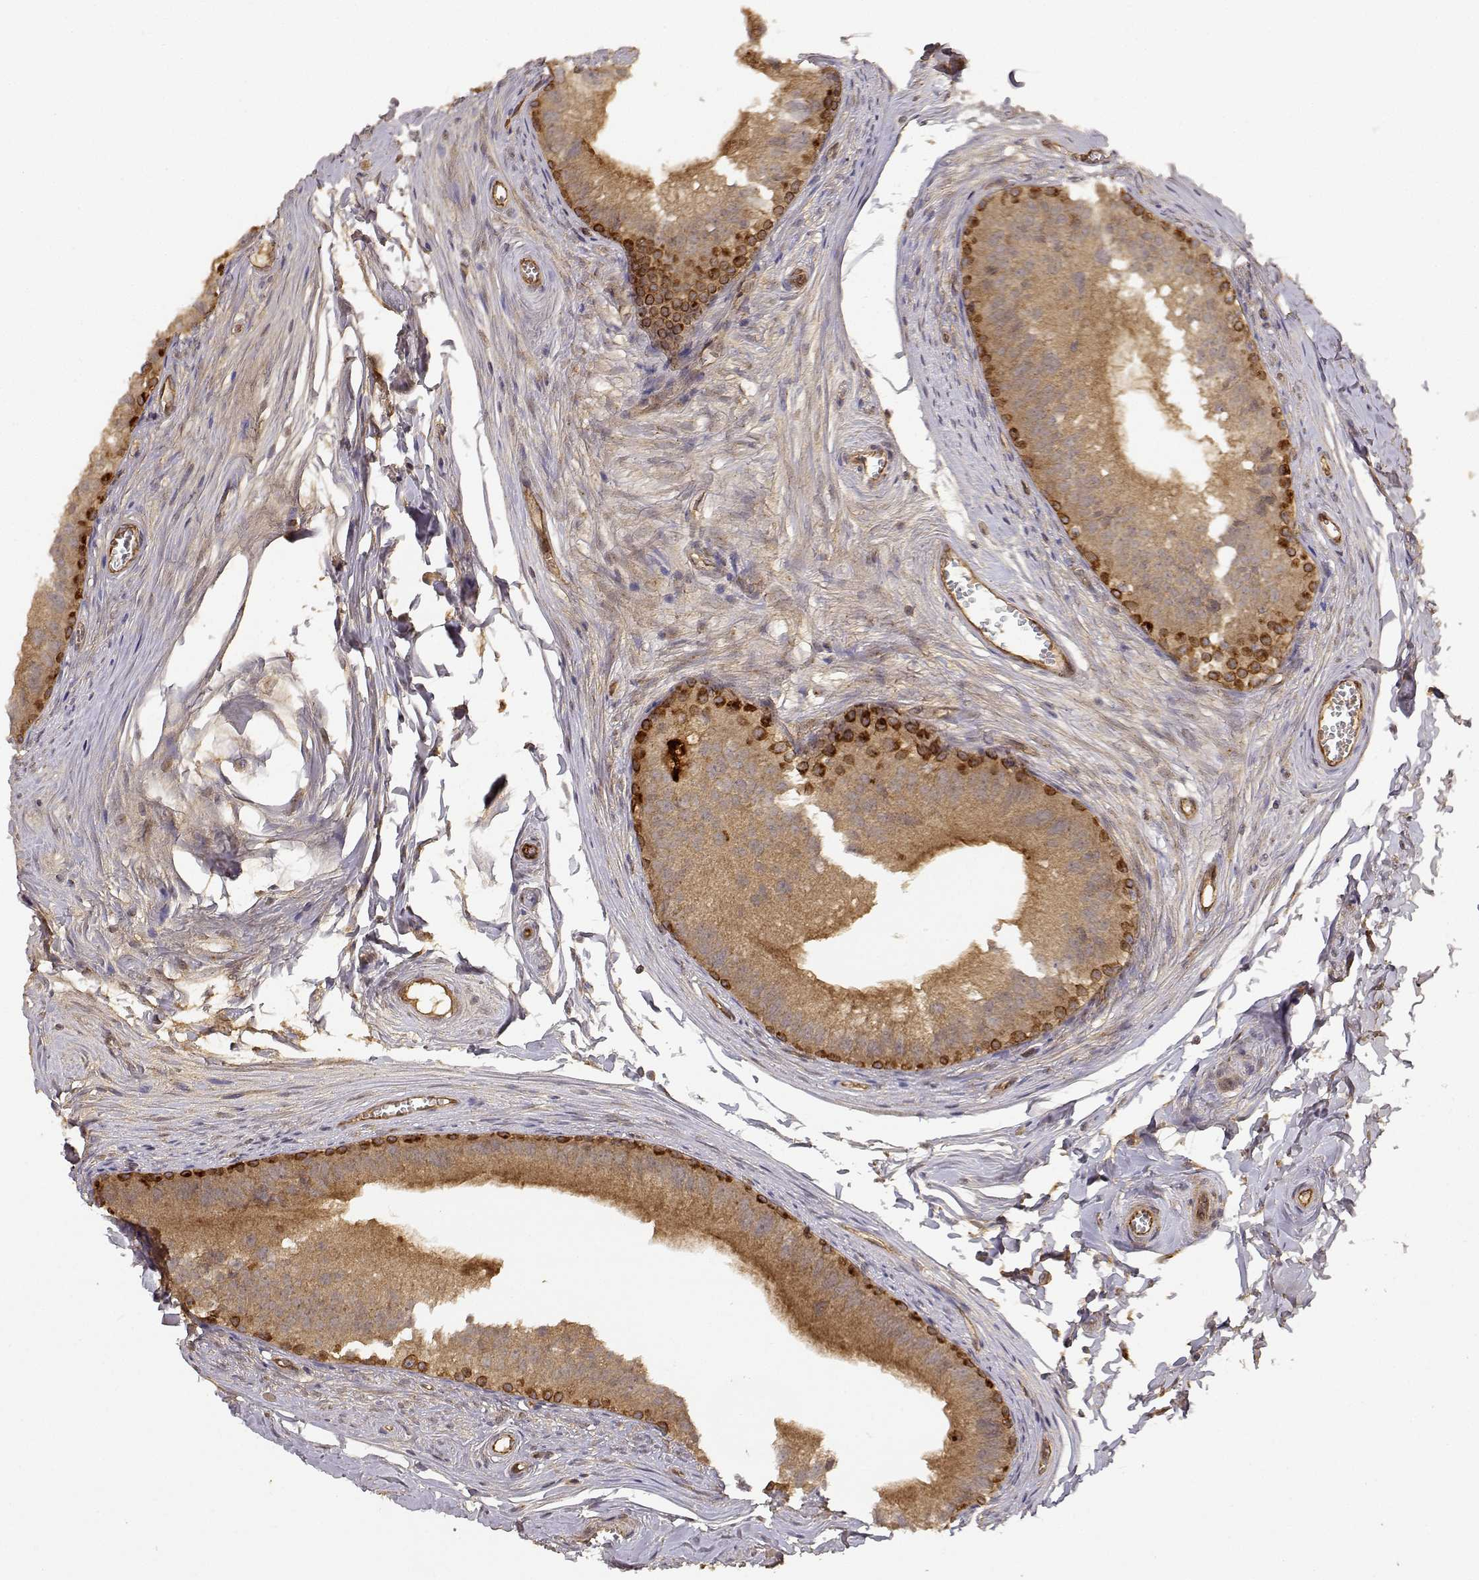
{"staining": {"intensity": "moderate", "quantity": ">75%", "location": "cytoplasmic/membranous"}, "tissue": "epididymis", "cell_type": "Glandular cells", "image_type": "normal", "snomed": [{"axis": "morphology", "description": "Normal tissue, NOS"}, {"axis": "topography", "description": "Epididymis"}], "caption": "IHC of normal epididymis exhibits medium levels of moderate cytoplasmic/membranous expression in about >75% of glandular cells.", "gene": "CDK5RAP2", "patient": {"sex": "male", "age": 45}}